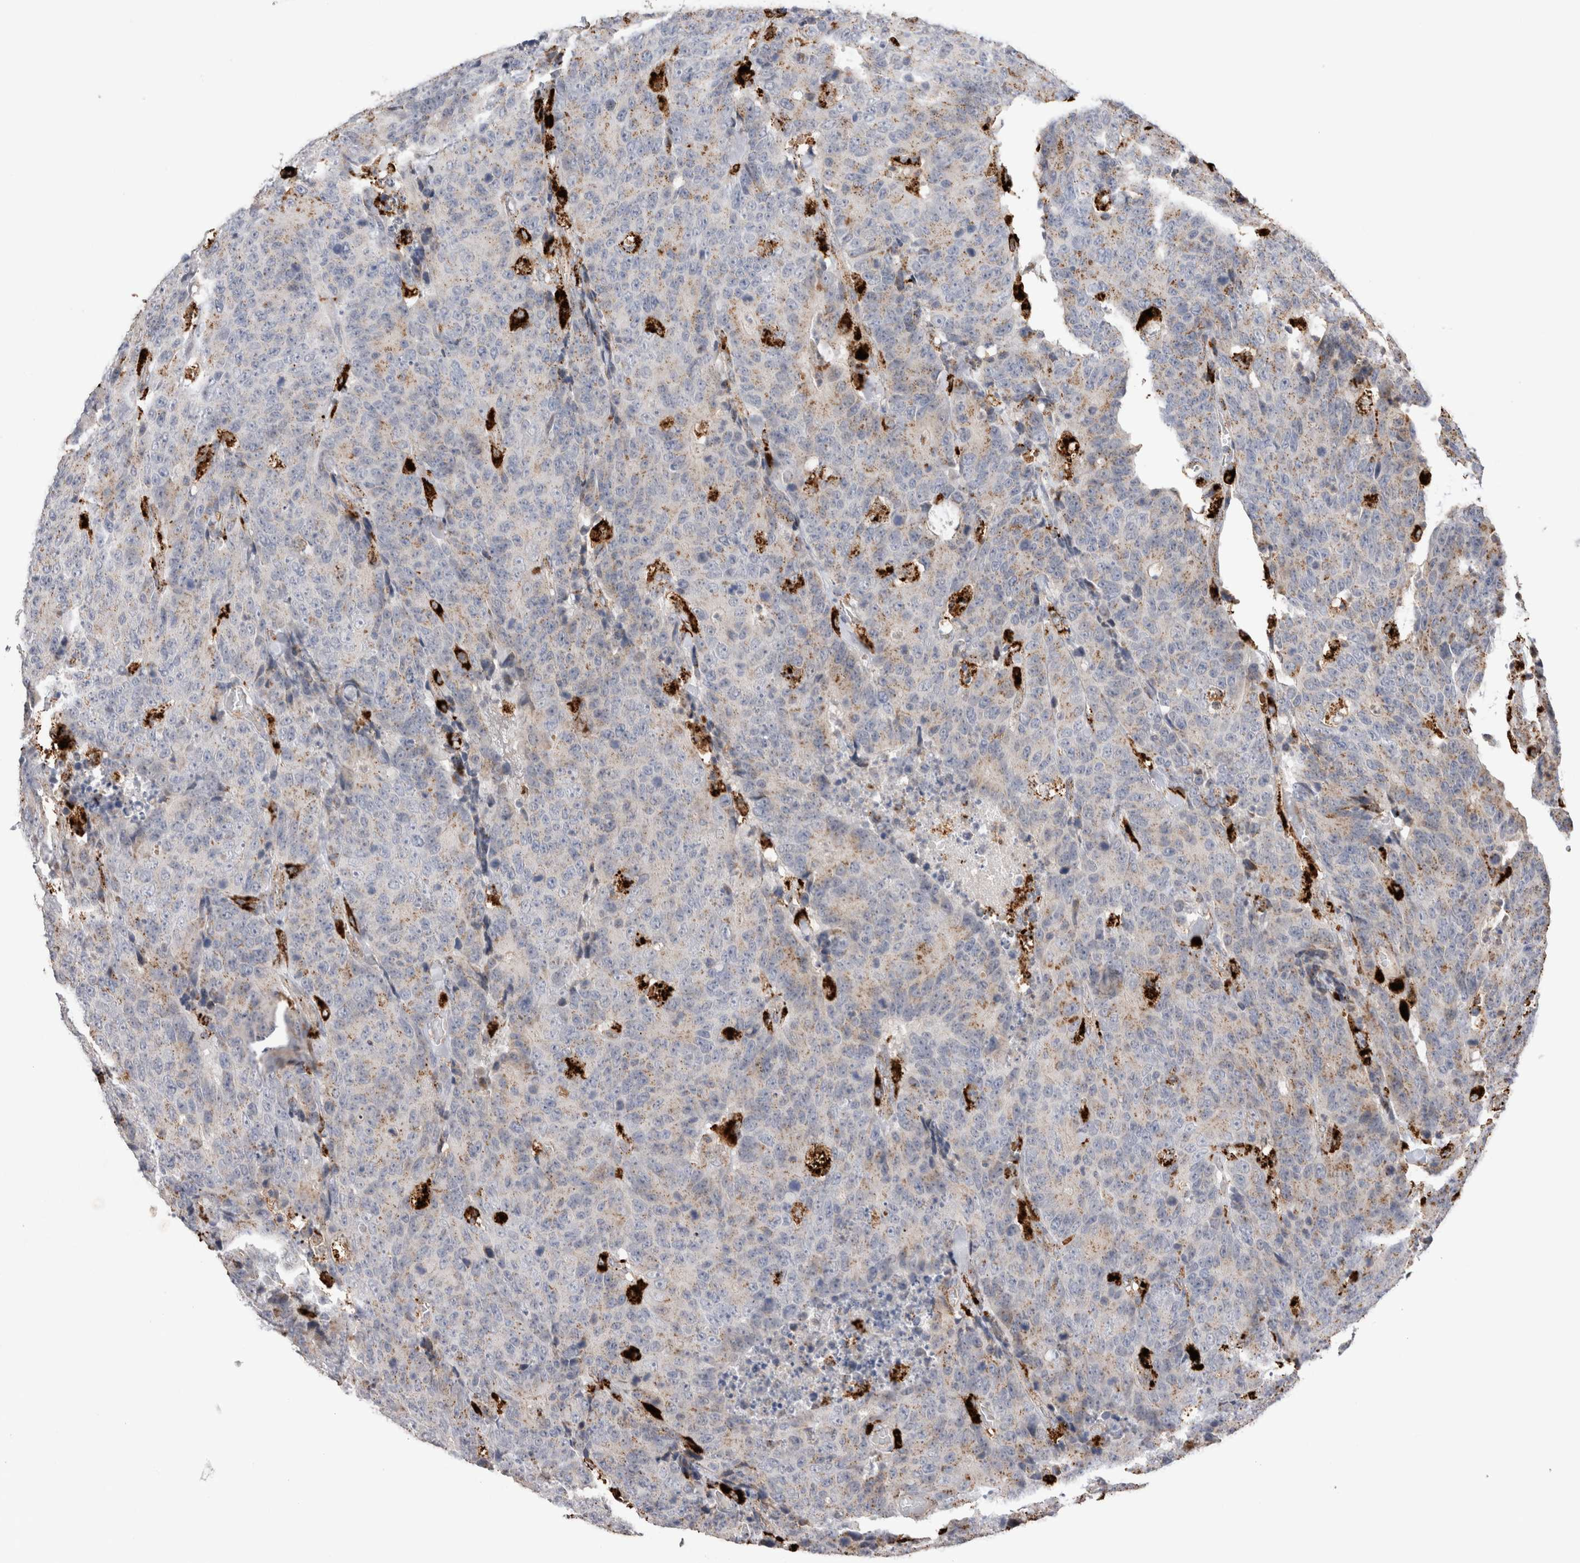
{"staining": {"intensity": "weak", "quantity": "25%-75%", "location": "cytoplasmic/membranous"}, "tissue": "colorectal cancer", "cell_type": "Tumor cells", "image_type": "cancer", "snomed": [{"axis": "morphology", "description": "Adenocarcinoma, NOS"}, {"axis": "topography", "description": "Colon"}], "caption": "An image showing weak cytoplasmic/membranous expression in about 25%-75% of tumor cells in adenocarcinoma (colorectal), as visualized by brown immunohistochemical staining.", "gene": "CTSA", "patient": {"sex": "female", "age": 86}}